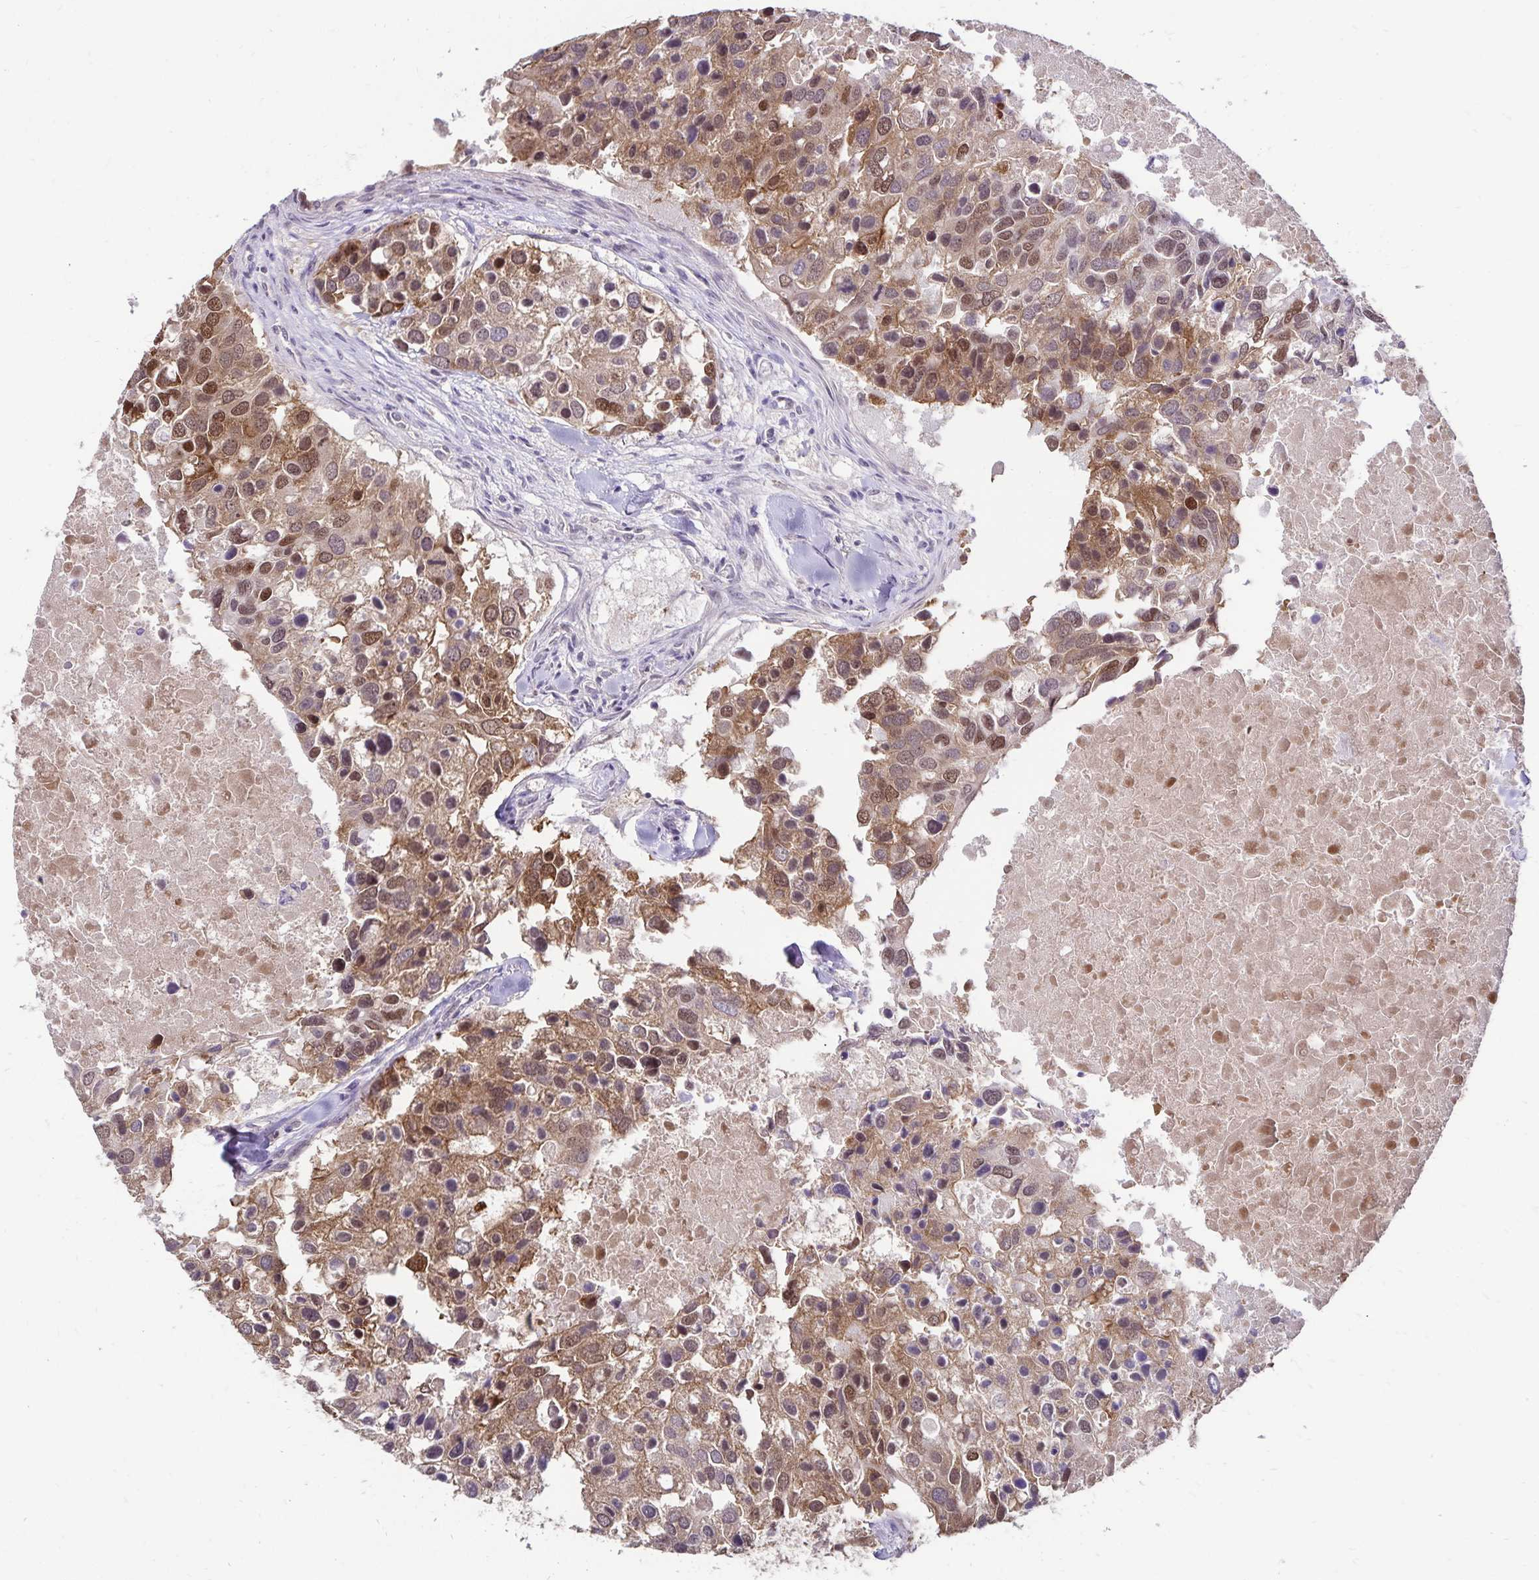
{"staining": {"intensity": "moderate", "quantity": ">75%", "location": "cytoplasmic/membranous,nuclear"}, "tissue": "breast cancer", "cell_type": "Tumor cells", "image_type": "cancer", "snomed": [{"axis": "morphology", "description": "Duct carcinoma"}, {"axis": "topography", "description": "Breast"}], "caption": "Tumor cells reveal medium levels of moderate cytoplasmic/membranous and nuclear positivity in approximately >75% of cells in breast invasive ductal carcinoma. (DAB (3,3'-diaminobenzidine) = brown stain, brightfield microscopy at high magnification).", "gene": "POLB", "patient": {"sex": "female", "age": 83}}